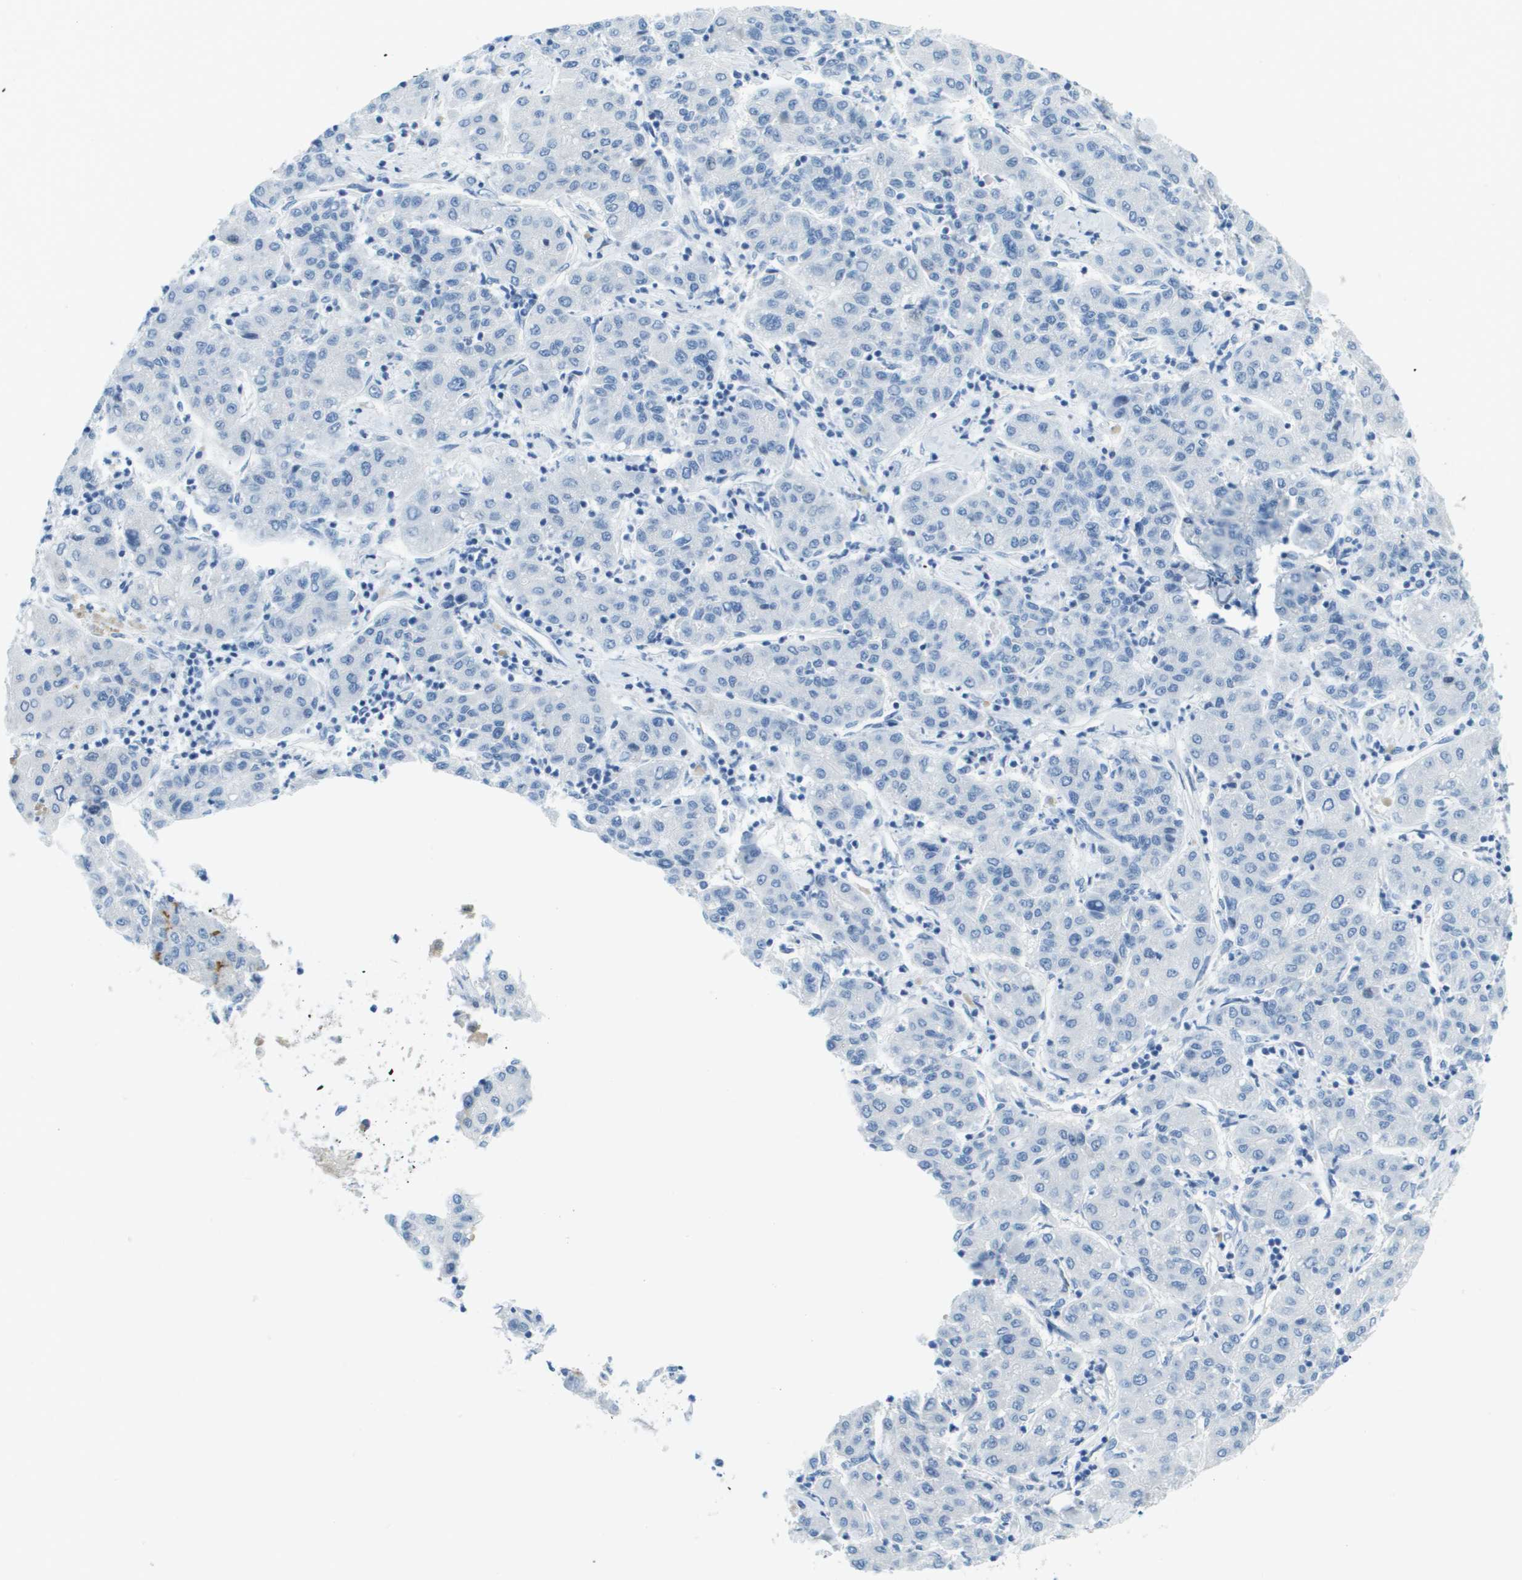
{"staining": {"intensity": "negative", "quantity": "none", "location": "none"}, "tissue": "liver cancer", "cell_type": "Tumor cells", "image_type": "cancer", "snomed": [{"axis": "morphology", "description": "Carcinoma, Hepatocellular, NOS"}, {"axis": "topography", "description": "Liver"}], "caption": "Immunohistochemistry micrograph of neoplastic tissue: liver cancer stained with DAB (3,3'-diaminobenzidine) exhibits no significant protein staining in tumor cells.", "gene": "CDHR2", "patient": {"sex": "male", "age": 65}}